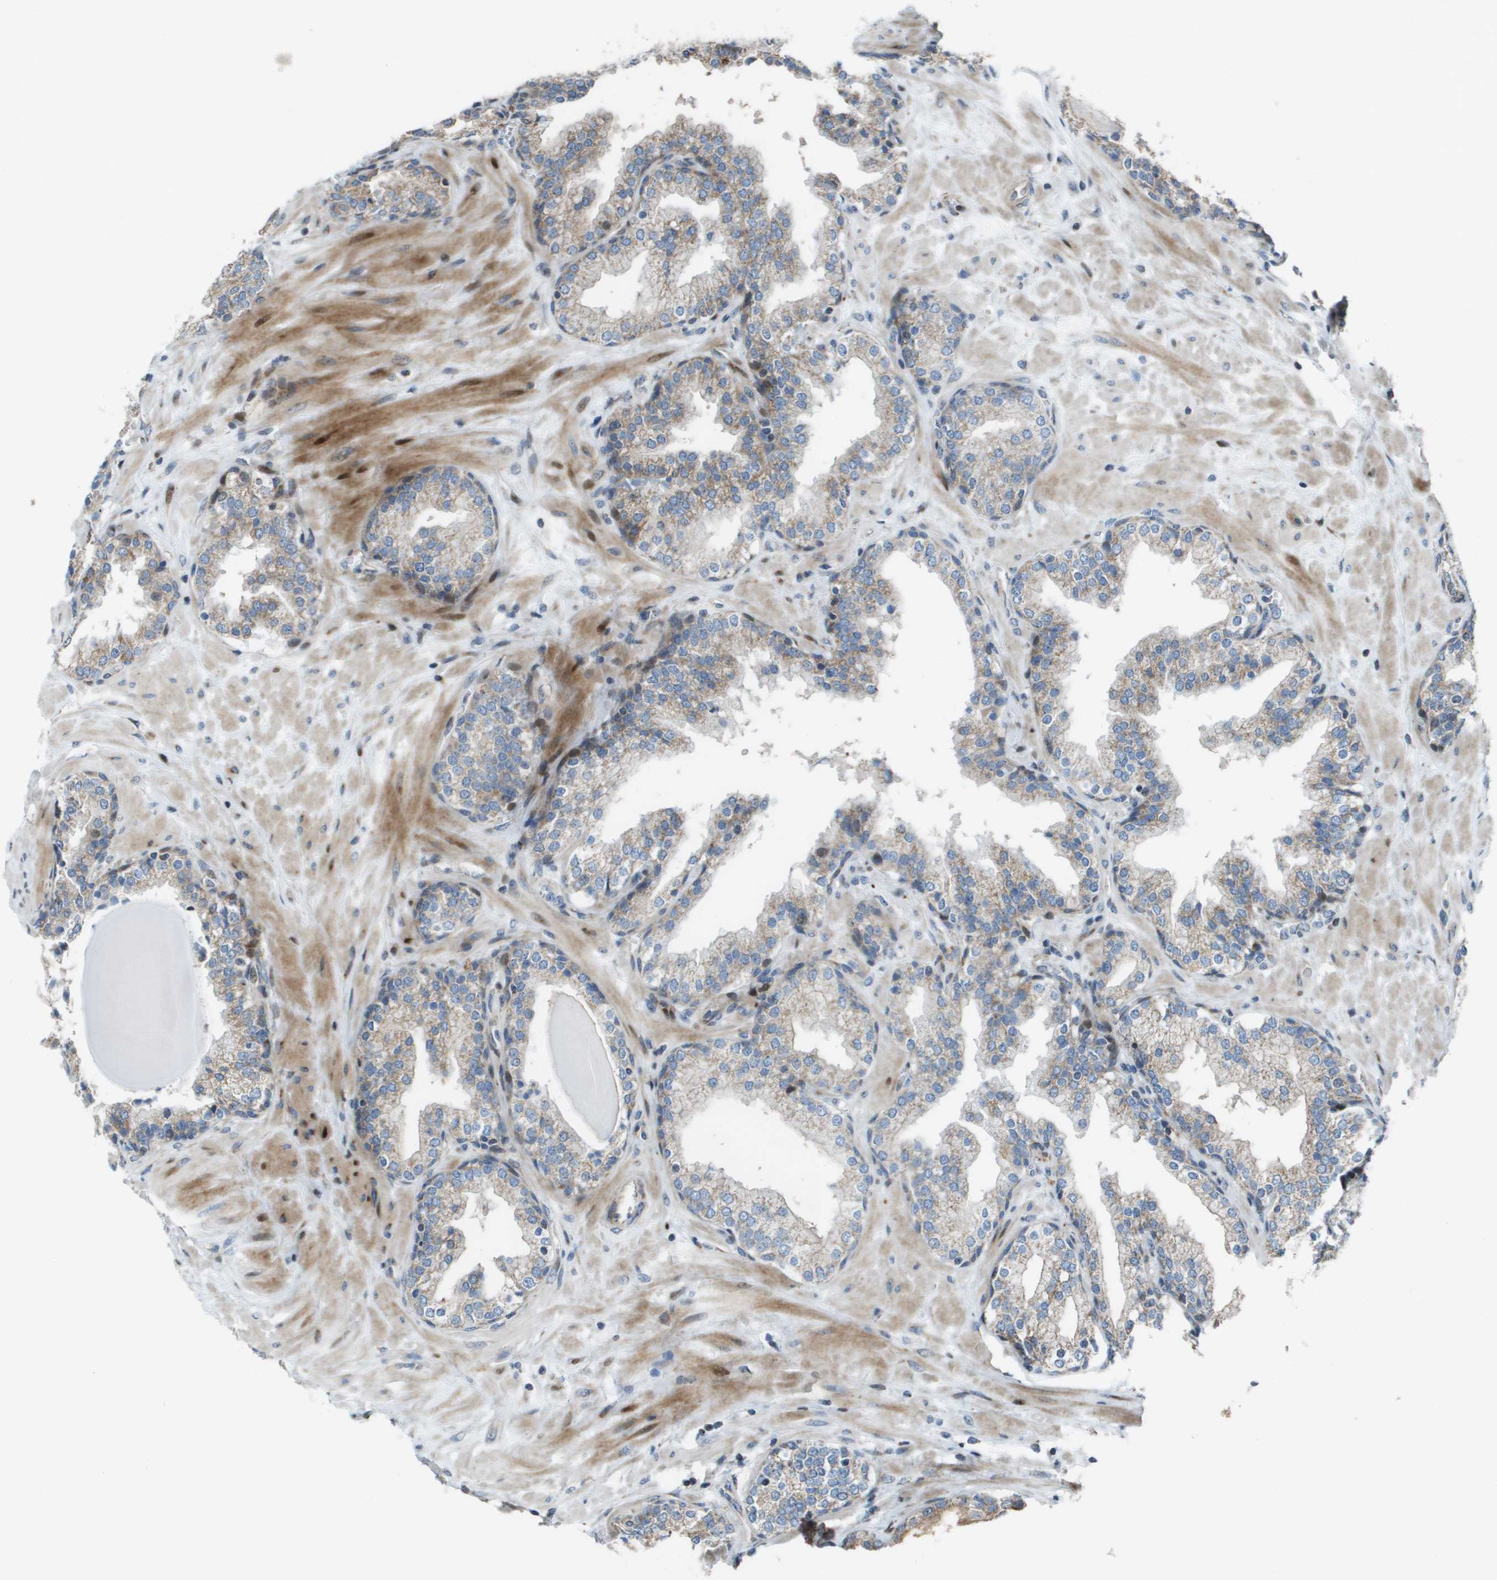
{"staining": {"intensity": "weak", "quantity": "25%-75%", "location": "cytoplasmic/membranous"}, "tissue": "prostate", "cell_type": "Glandular cells", "image_type": "normal", "snomed": [{"axis": "morphology", "description": "Normal tissue, NOS"}, {"axis": "topography", "description": "Prostate"}], "caption": "Weak cytoplasmic/membranous protein expression is appreciated in about 25%-75% of glandular cells in prostate. The protein of interest is shown in brown color, while the nuclei are stained blue.", "gene": "MGAT3", "patient": {"sex": "male", "age": 51}}